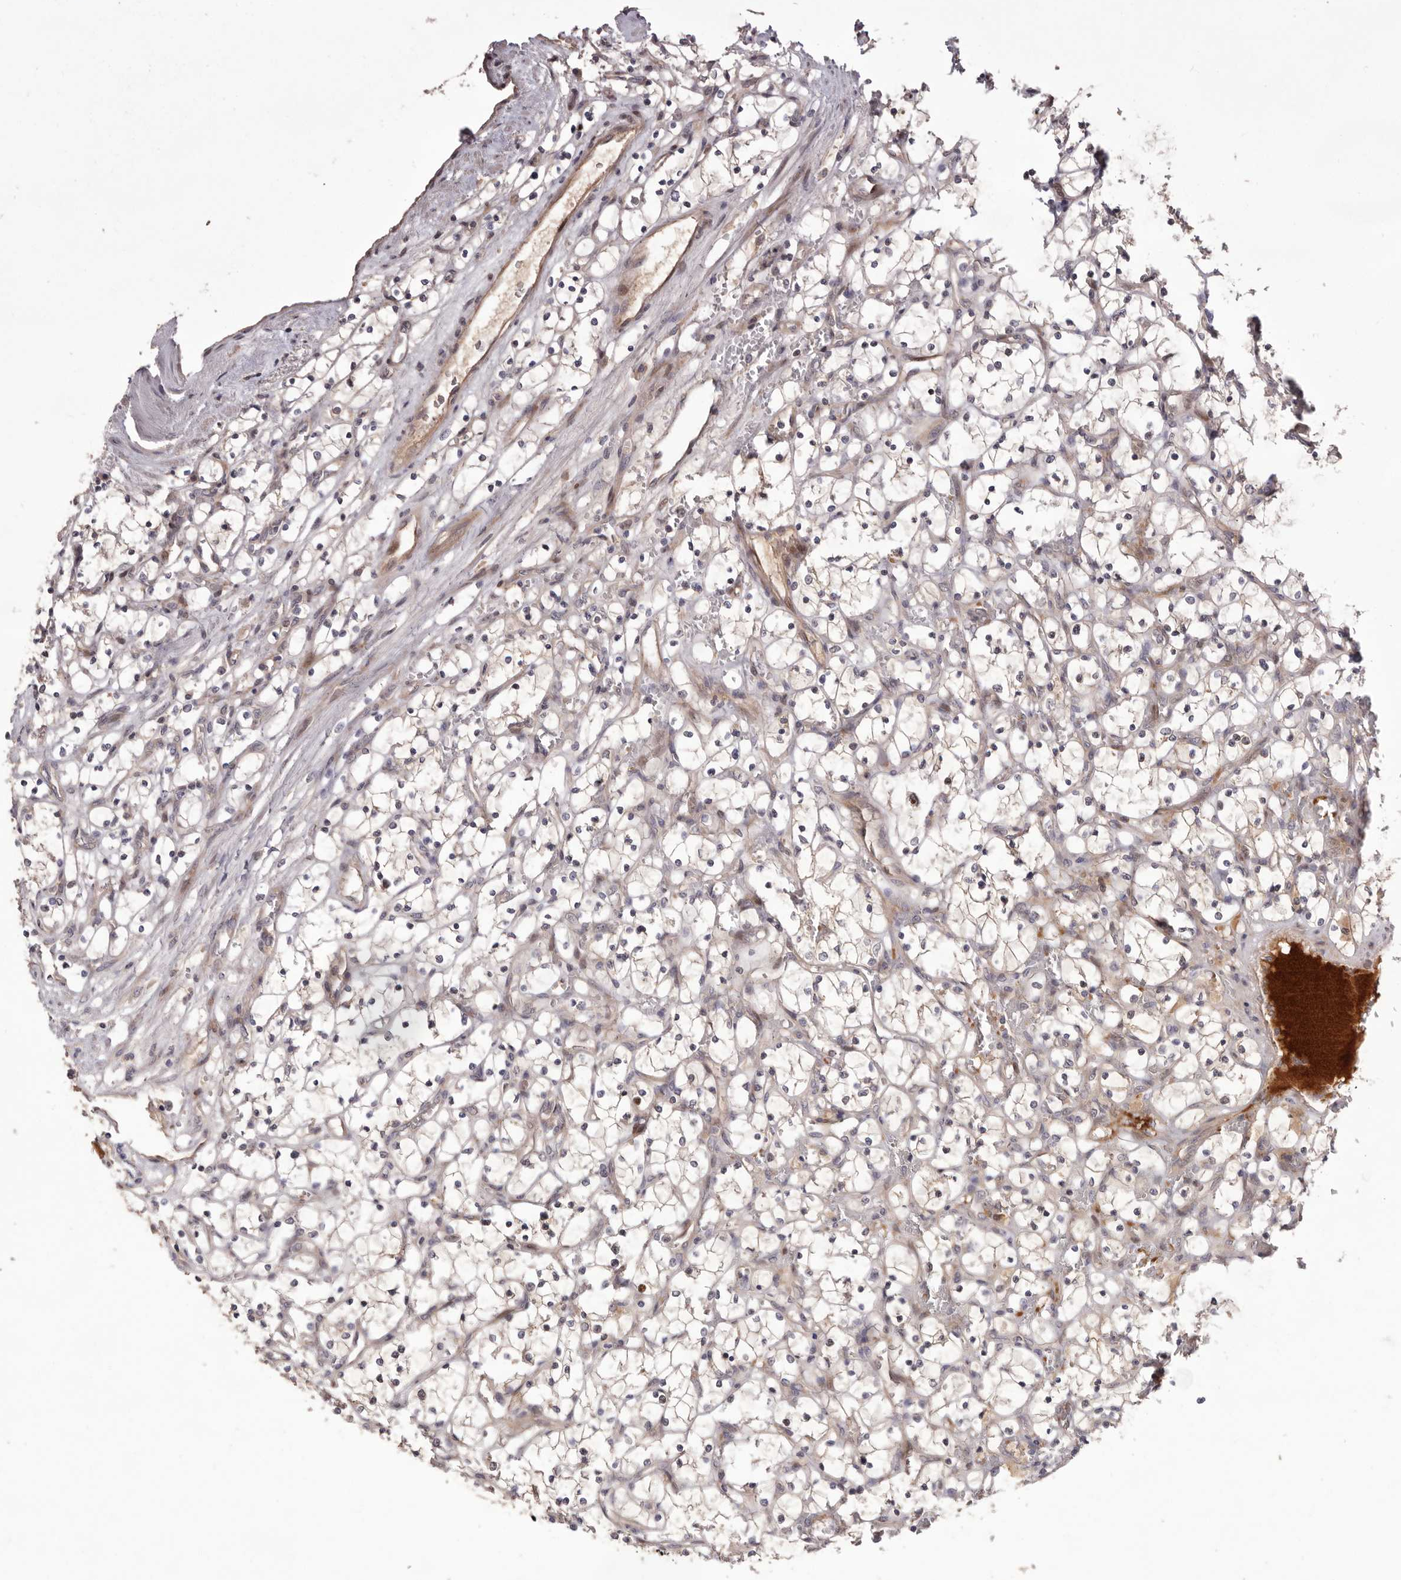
{"staining": {"intensity": "weak", "quantity": ">75%", "location": "cytoplasmic/membranous"}, "tissue": "renal cancer", "cell_type": "Tumor cells", "image_type": "cancer", "snomed": [{"axis": "morphology", "description": "Adenocarcinoma, NOS"}, {"axis": "topography", "description": "Kidney"}], "caption": "Immunohistochemistry (IHC) staining of renal adenocarcinoma, which exhibits low levels of weak cytoplasmic/membranous expression in about >75% of tumor cells indicating weak cytoplasmic/membranous protein positivity. The staining was performed using DAB (brown) for protein detection and nuclei were counterstained in hematoxylin (blue).", "gene": "DOP1A", "patient": {"sex": "female", "age": 69}}